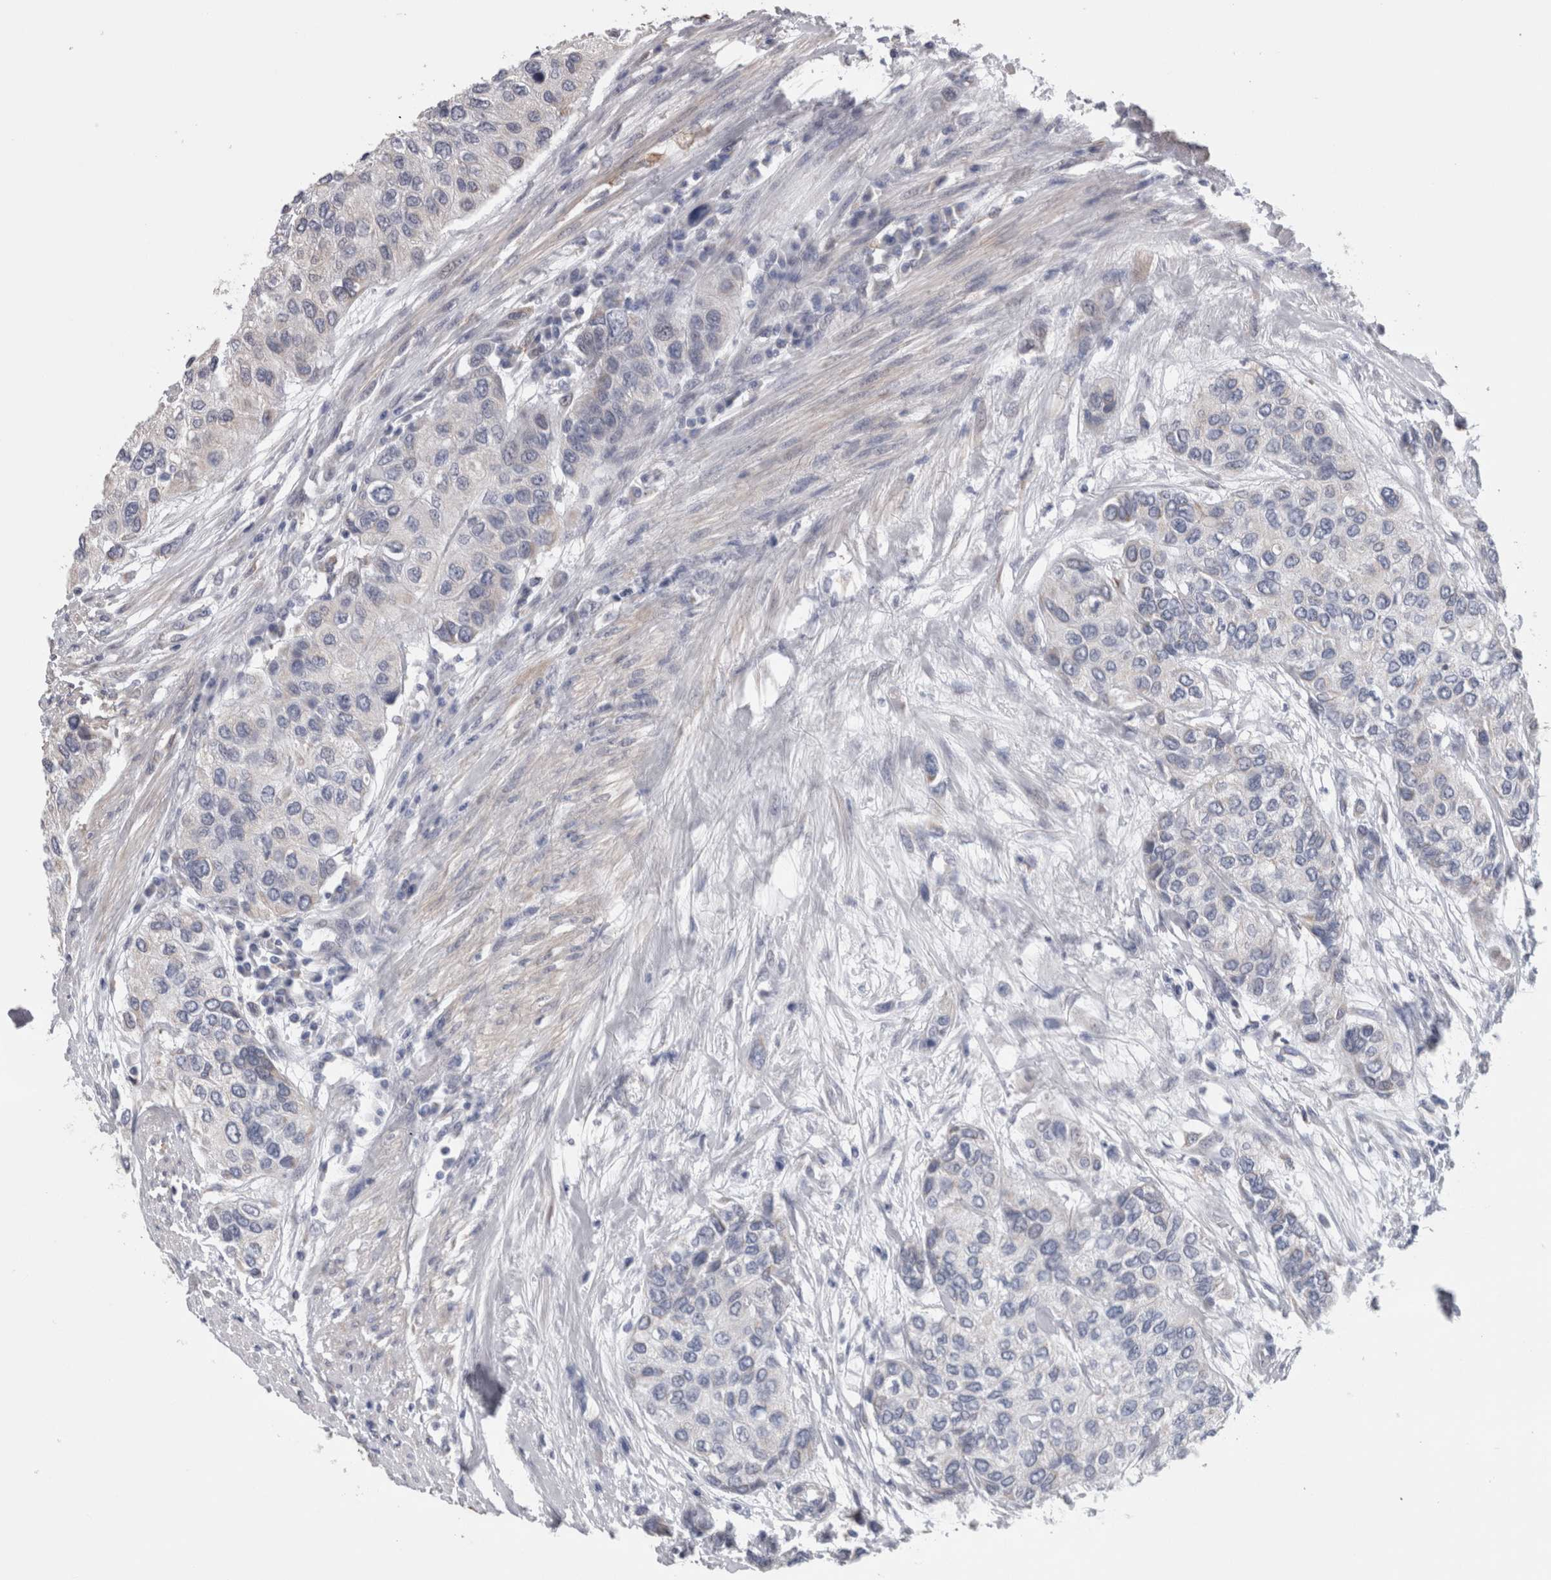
{"staining": {"intensity": "negative", "quantity": "none", "location": "none"}, "tissue": "urothelial cancer", "cell_type": "Tumor cells", "image_type": "cancer", "snomed": [{"axis": "morphology", "description": "Urothelial carcinoma, High grade"}, {"axis": "topography", "description": "Urinary bladder"}], "caption": "Immunohistochemistry micrograph of urothelial carcinoma (high-grade) stained for a protein (brown), which shows no expression in tumor cells.", "gene": "GDAP1", "patient": {"sex": "female", "age": 56}}